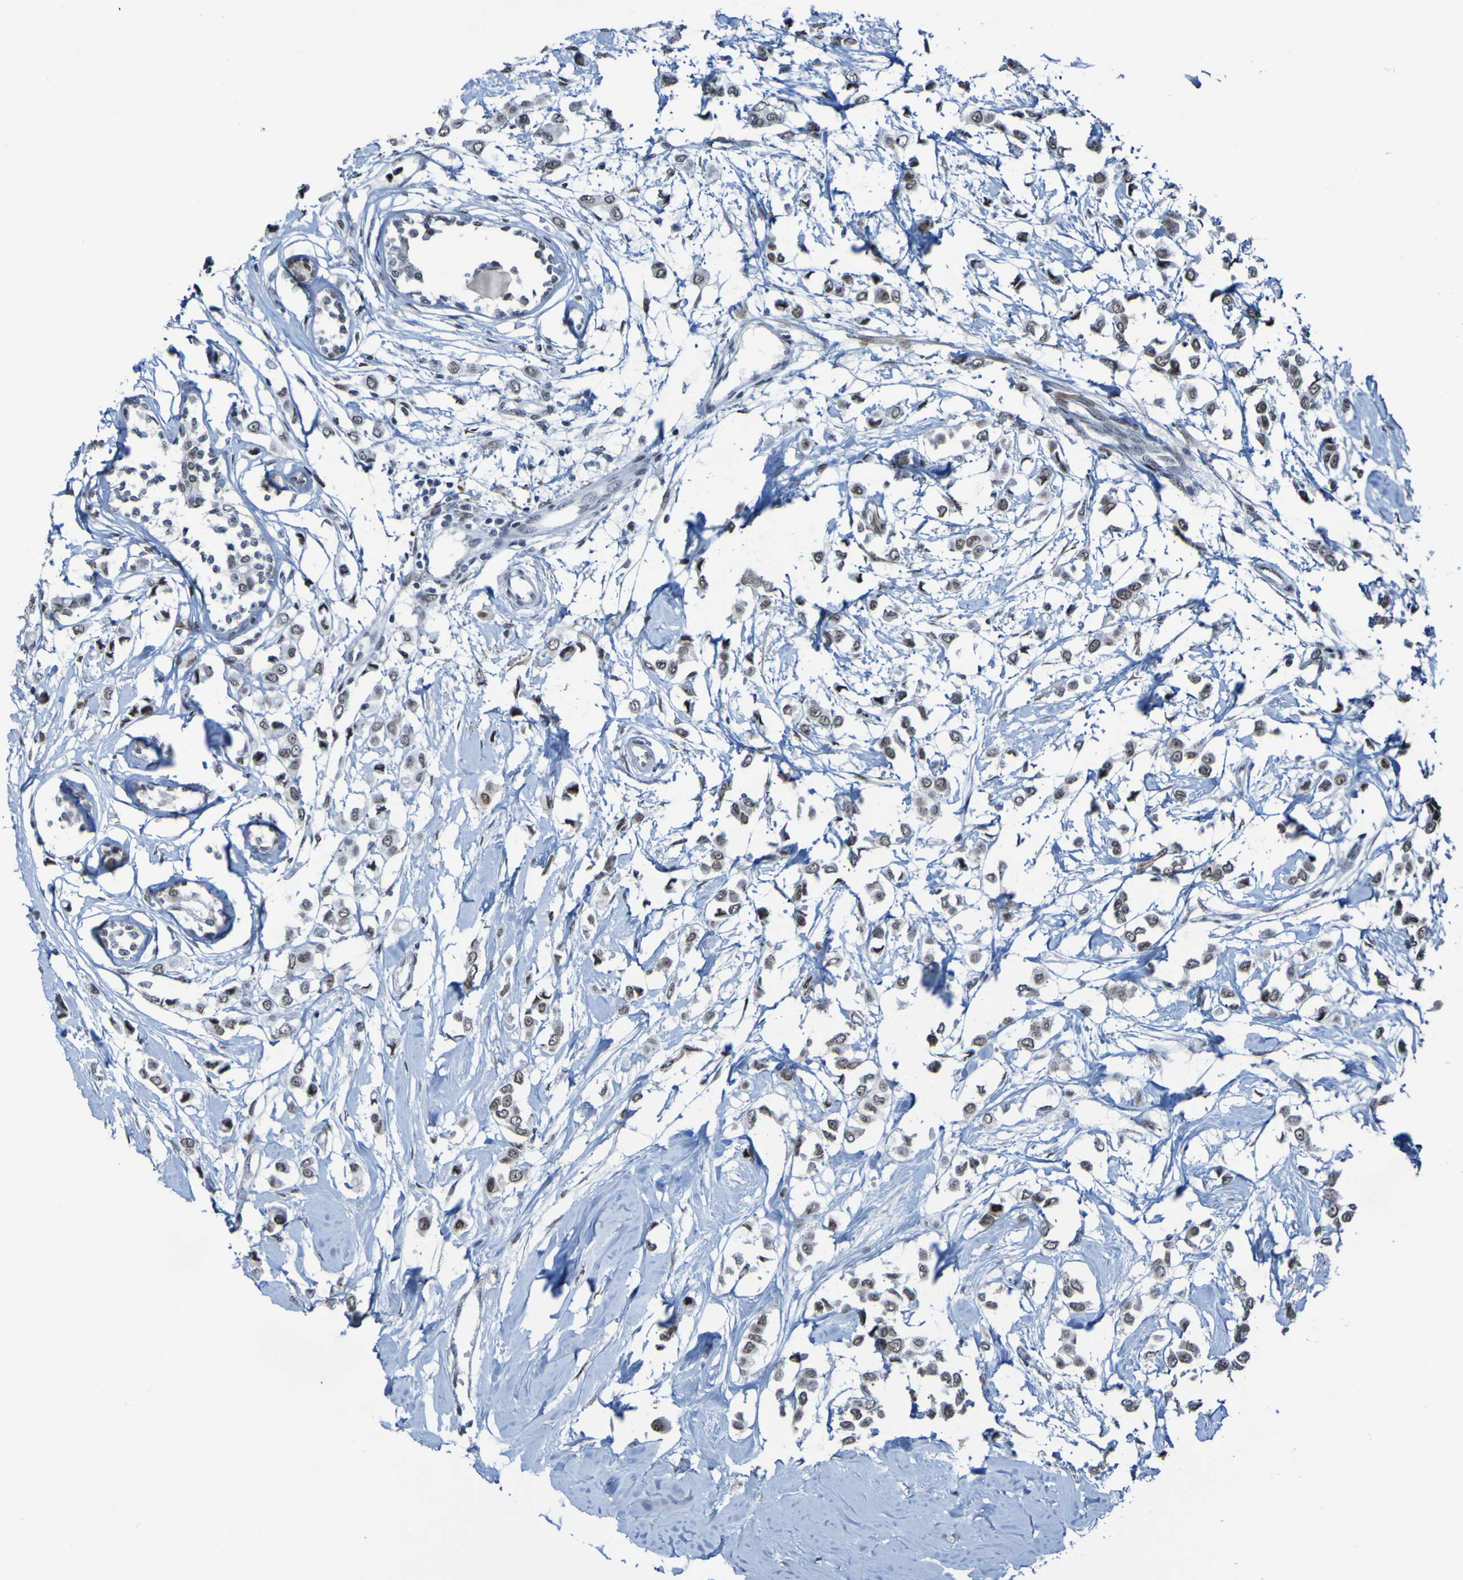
{"staining": {"intensity": "moderate", "quantity": ">75%", "location": "nuclear"}, "tissue": "breast cancer", "cell_type": "Tumor cells", "image_type": "cancer", "snomed": [{"axis": "morphology", "description": "Lobular carcinoma"}, {"axis": "topography", "description": "Breast"}], "caption": "The image demonstrates immunohistochemical staining of breast cancer. There is moderate nuclear positivity is identified in approximately >75% of tumor cells. The staining is performed using DAB (3,3'-diaminobenzidine) brown chromogen to label protein expression. The nuclei are counter-stained blue using hematoxylin.", "gene": "PHF2", "patient": {"sex": "female", "age": 51}}